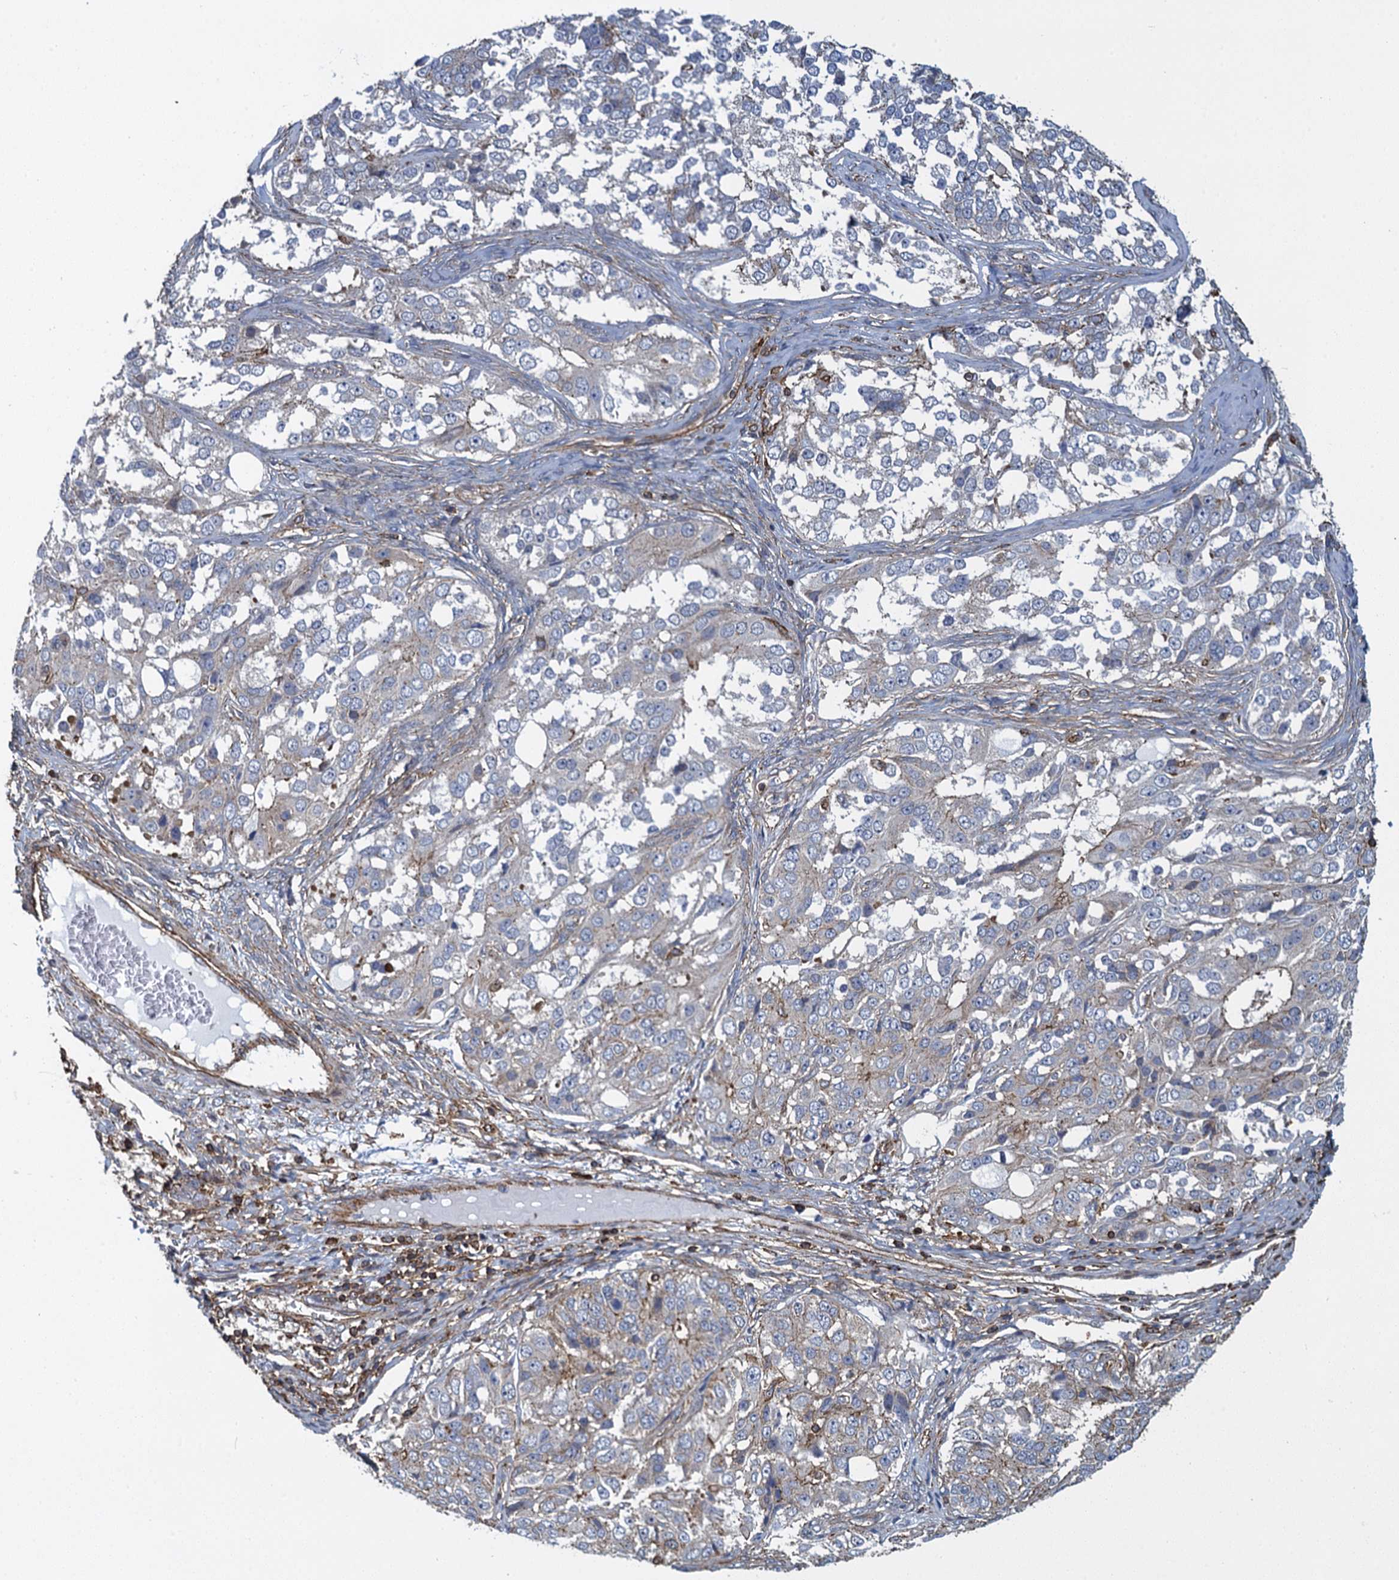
{"staining": {"intensity": "negative", "quantity": "none", "location": "none"}, "tissue": "ovarian cancer", "cell_type": "Tumor cells", "image_type": "cancer", "snomed": [{"axis": "morphology", "description": "Carcinoma, endometroid"}, {"axis": "topography", "description": "Ovary"}], "caption": "The micrograph exhibits no significant expression in tumor cells of endometroid carcinoma (ovarian). (DAB immunohistochemistry with hematoxylin counter stain).", "gene": "PROSER2", "patient": {"sex": "female", "age": 51}}